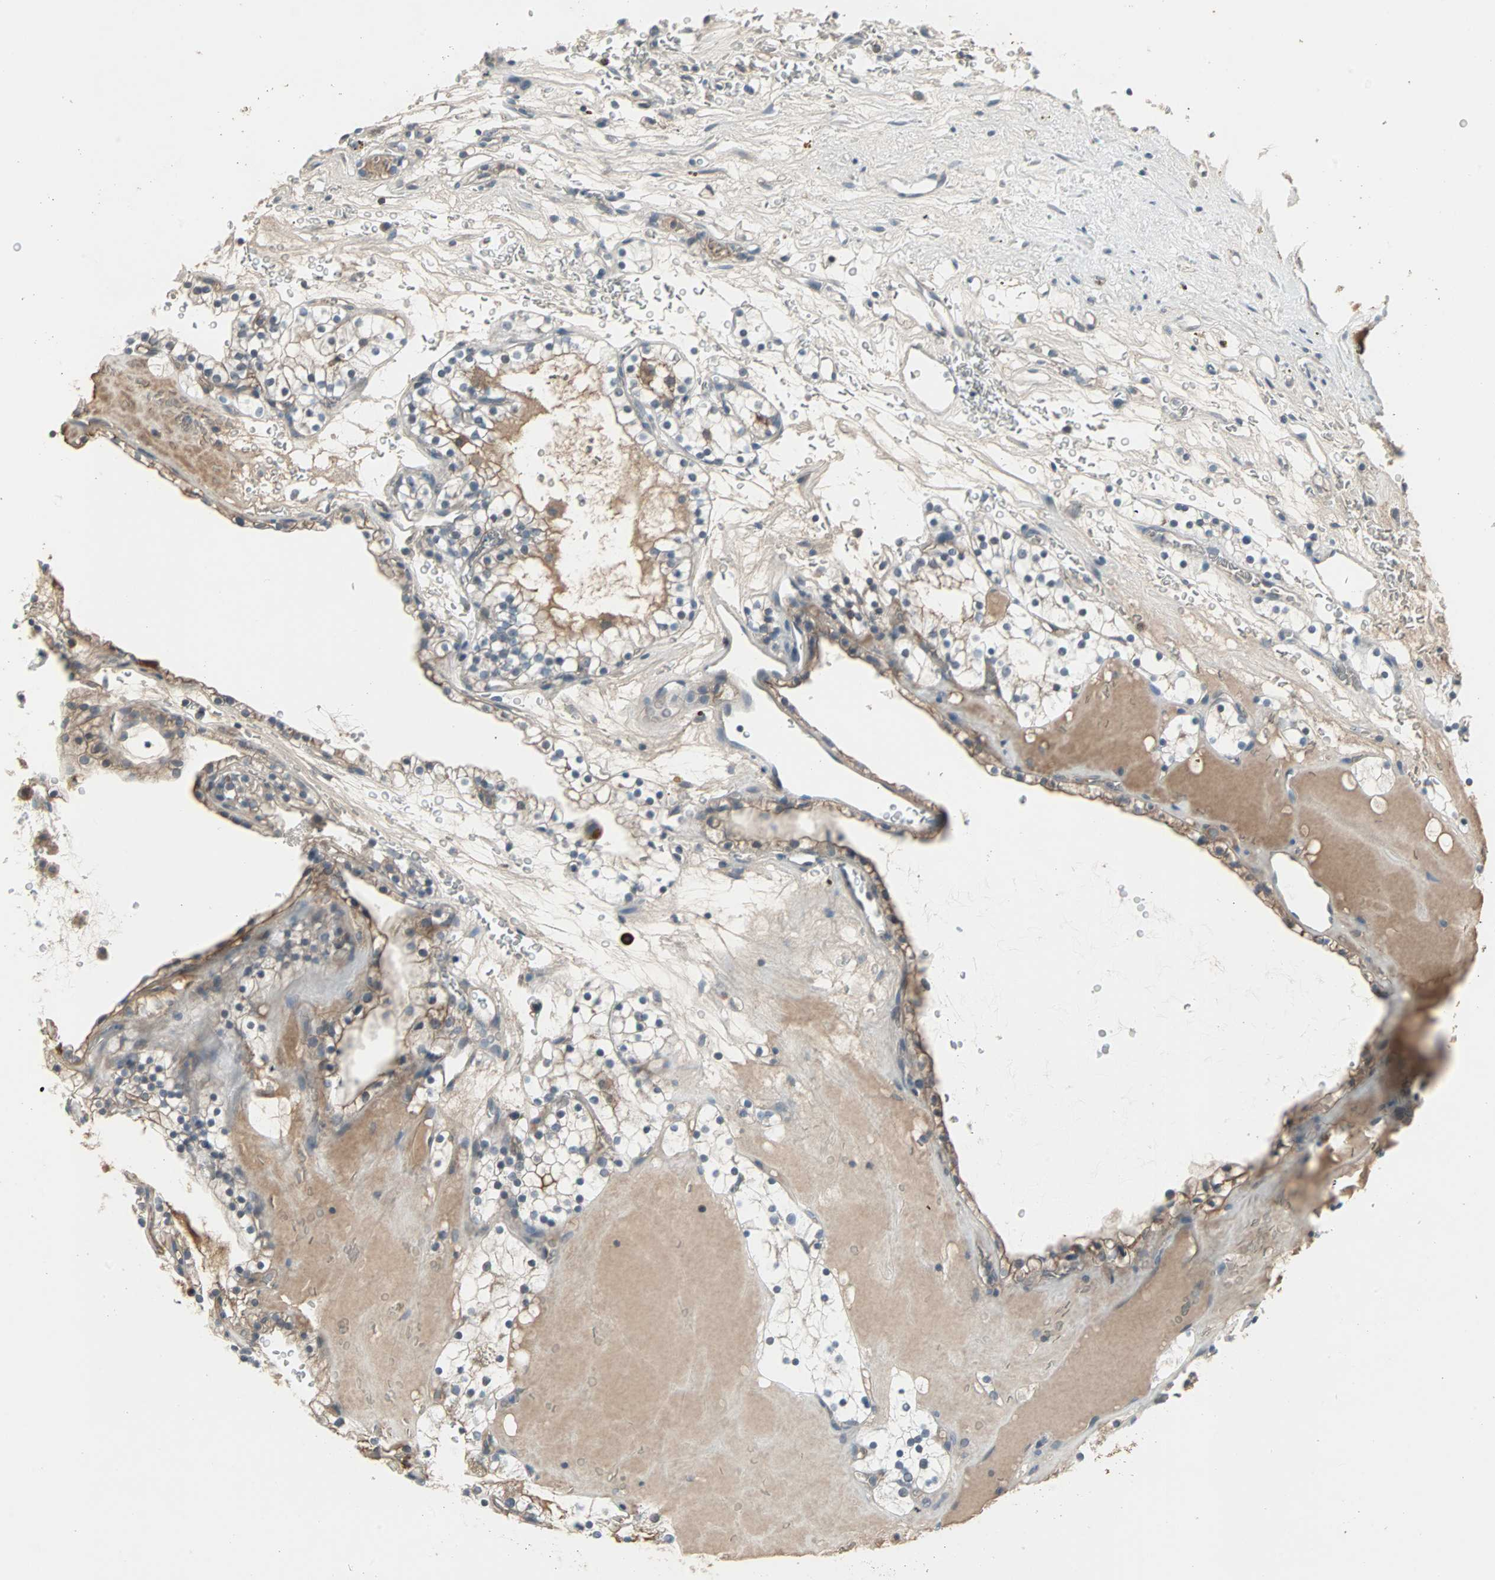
{"staining": {"intensity": "weak", "quantity": "<25%", "location": "cytoplasmic/membranous"}, "tissue": "renal cancer", "cell_type": "Tumor cells", "image_type": "cancer", "snomed": [{"axis": "morphology", "description": "Adenocarcinoma, NOS"}, {"axis": "topography", "description": "Kidney"}], "caption": "Immunohistochemistry of human renal cancer demonstrates no staining in tumor cells.", "gene": "ZSCAN32", "patient": {"sex": "female", "age": 41}}